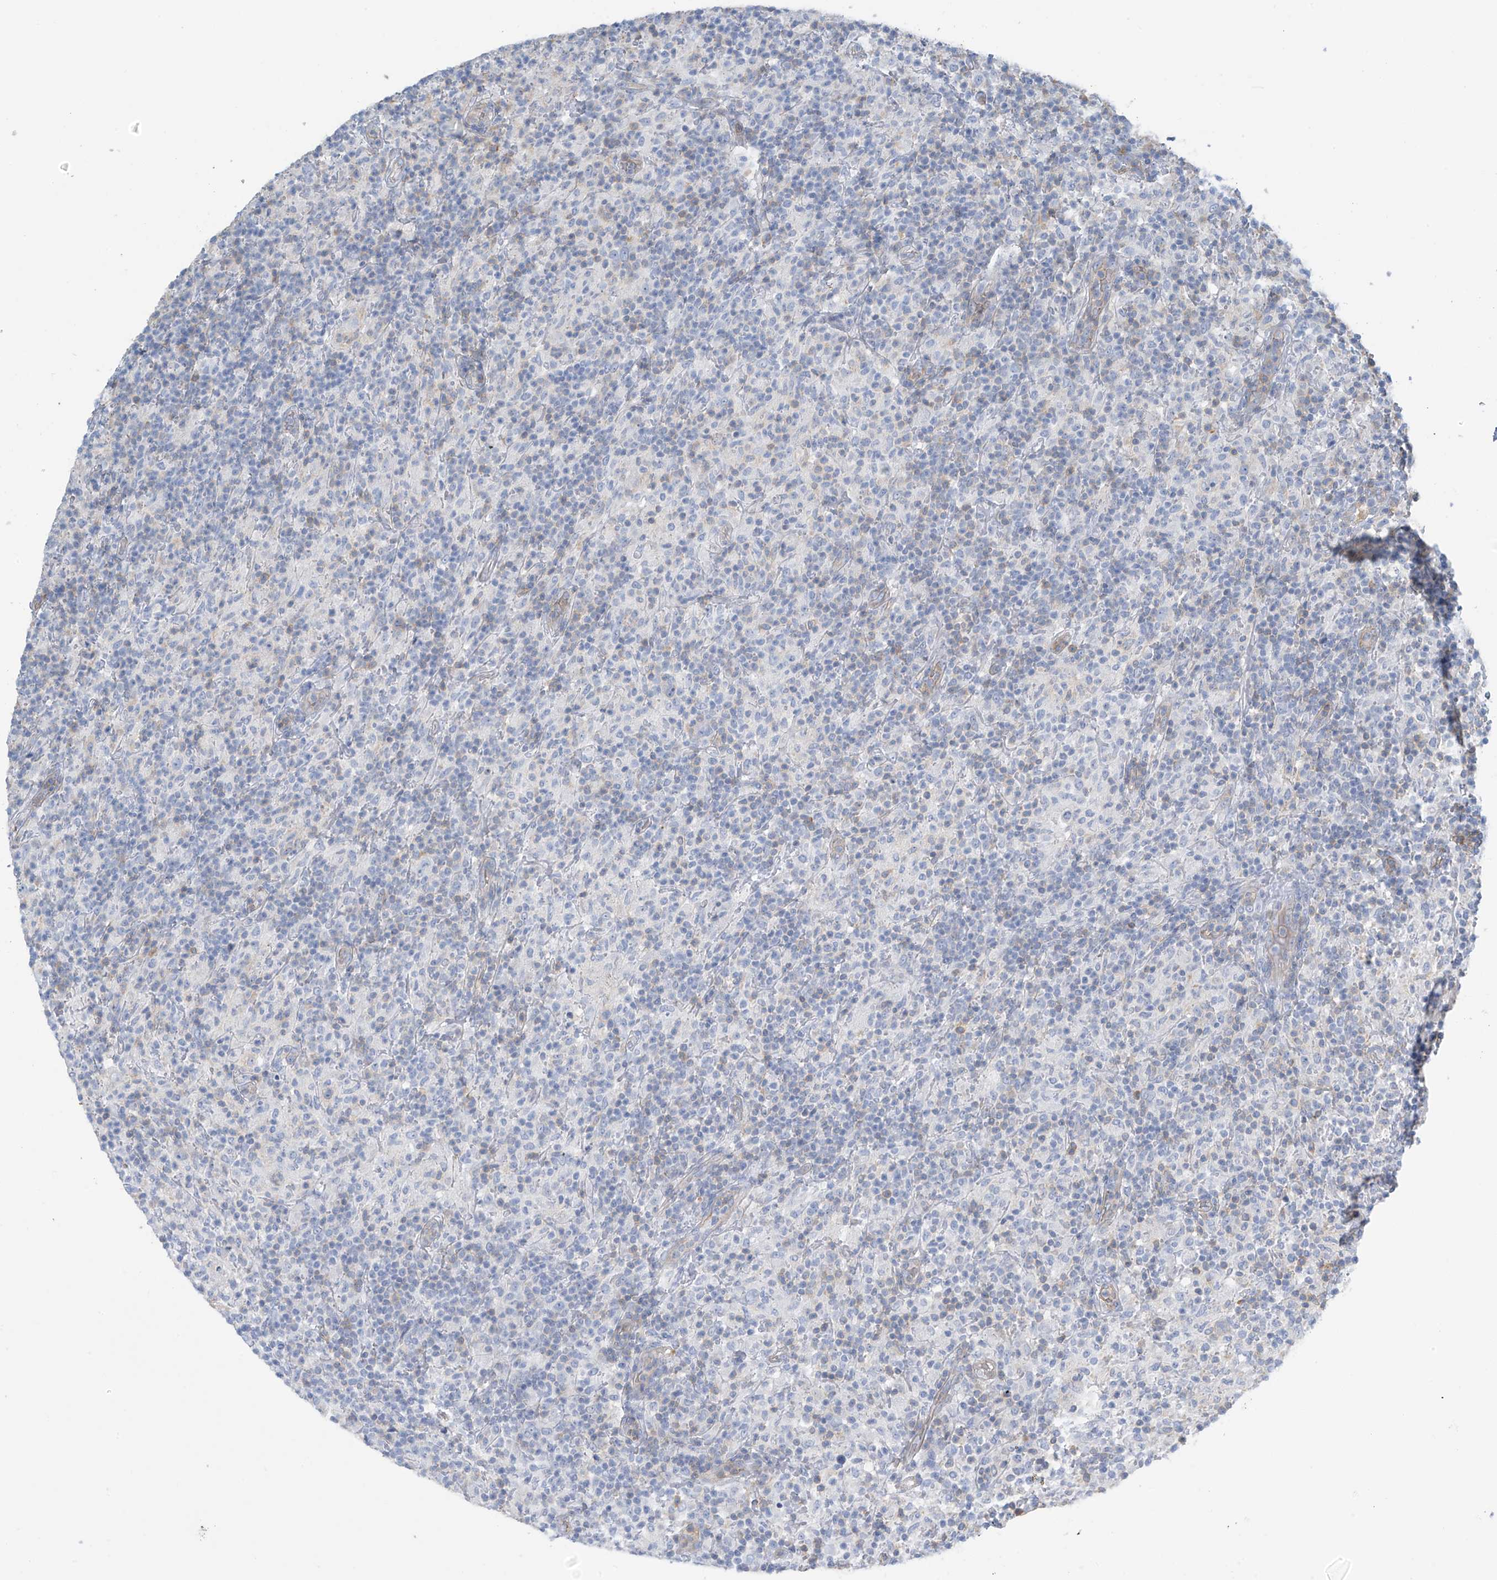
{"staining": {"intensity": "negative", "quantity": "none", "location": "none"}, "tissue": "lymphoma", "cell_type": "Tumor cells", "image_type": "cancer", "snomed": [{"axis": "morphology", "description": "Hodgkin's disease, NOS"}, {"axis": "topography", "description": "Lymph node"}], "caption": "This micrograph is of lymphoma stained with immunohistochemistry (IHC) to label a protein in brown with the nuclei are counter-stained blue. There is no positivity in tumor cells.", "gene": "ZNF846", "patient": {"sex": "male", "age": 70}}